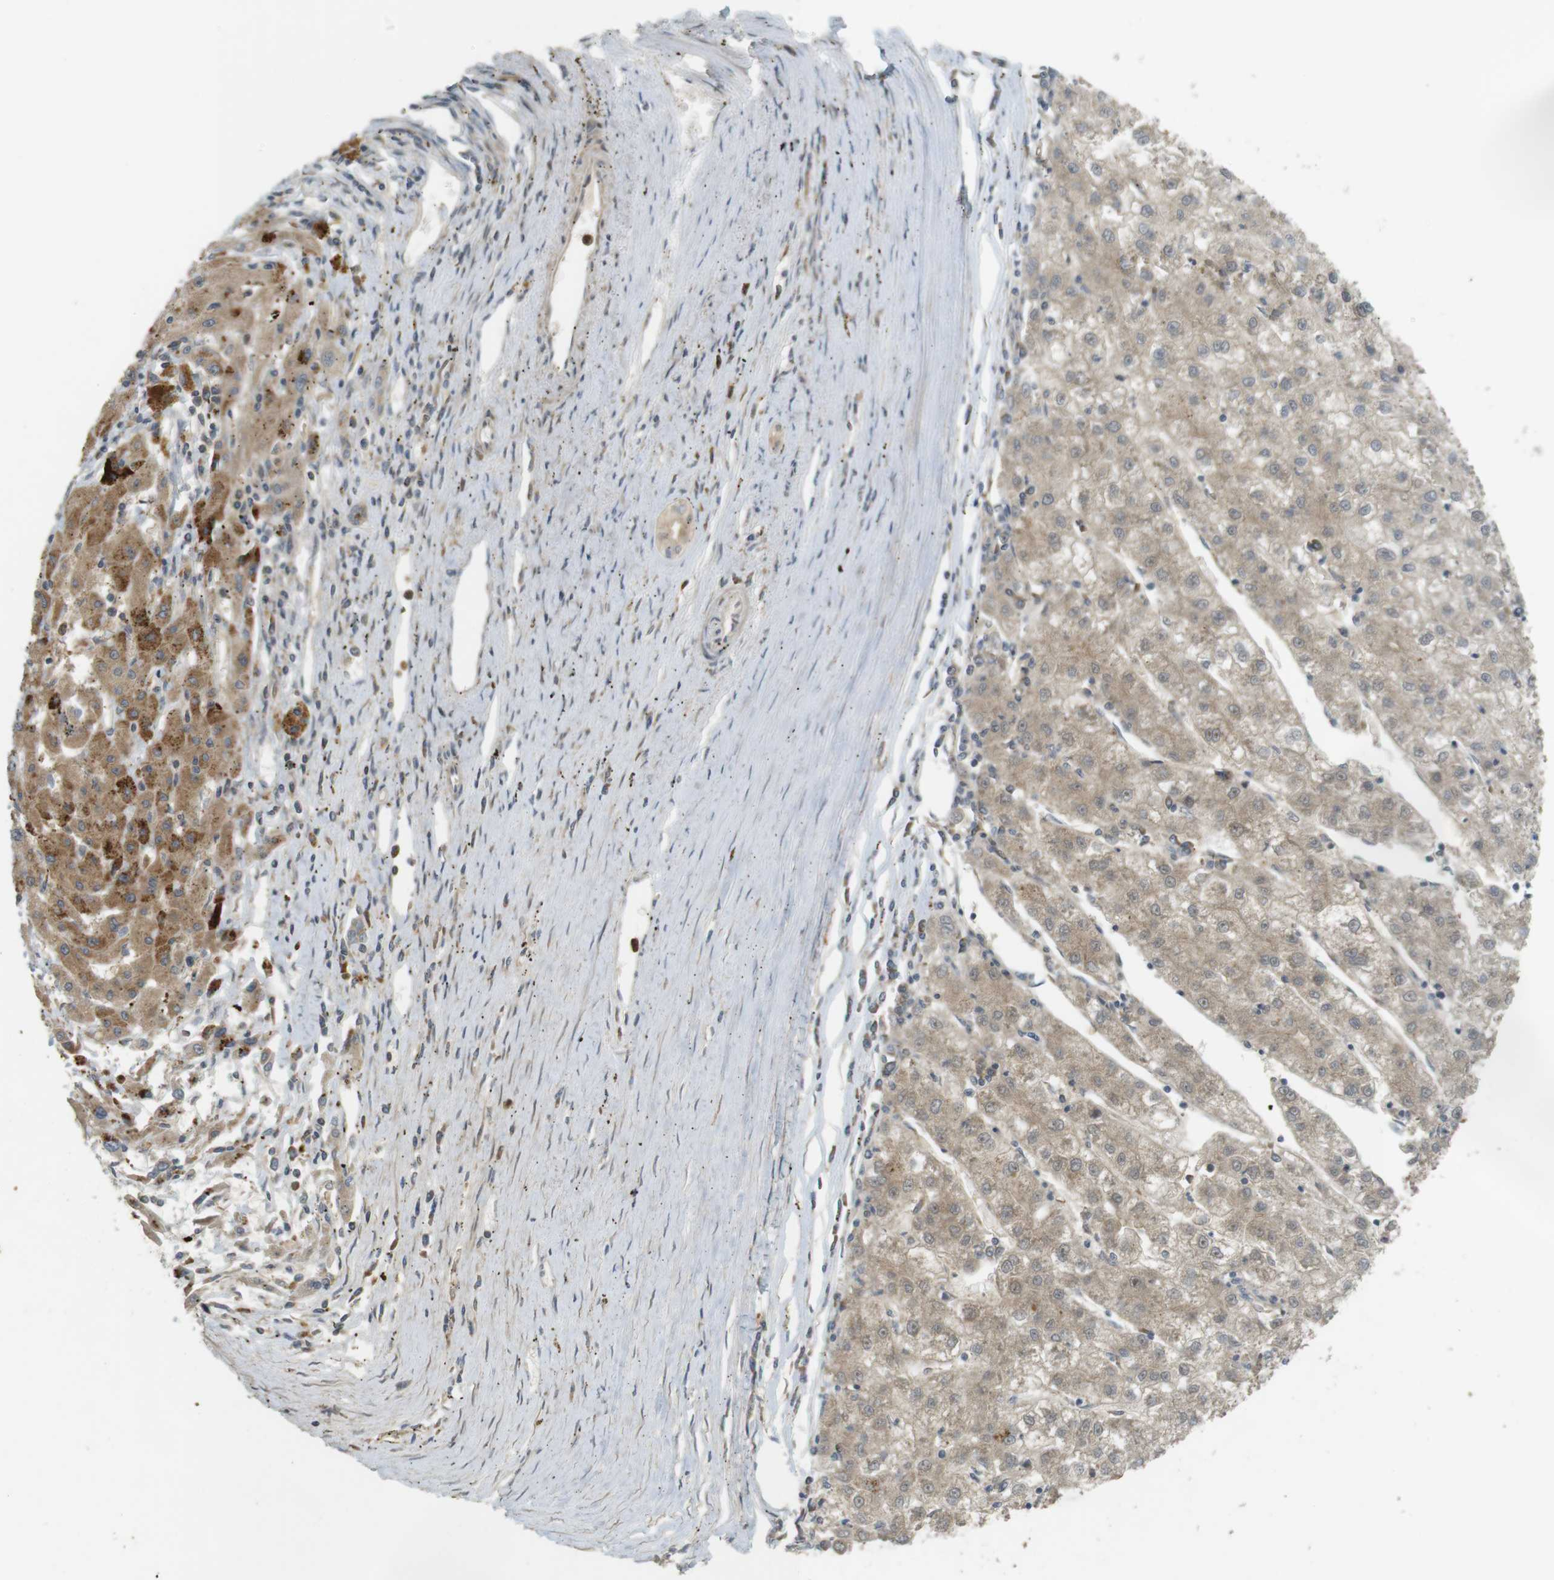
{"staining": {"intensity": "weak", "quantity": ">75%", "location": "cytoplasmic/membranous"}, "tissue": "liver cancer", "cell_type": "Tumor cells", "image_type": "cancer", "snomed": [{"axis": "morphology", "description": "Carcinoma, Hepatocellular, NOS"}, {"axis": "topography", "description": "Liver"}], "caption": "Hepatocellular carcinoma (liver) was stained to show a protein in brown. There is low levels of weak cytoplasmic/membranous positivity in about >75% of tumor cells. The protein is stained brown, and the nuclei are stained in blue (DAB IHC with brightfield microscopy, high magnification).", "gene": "TMX3", "patient": {"sex": "male", "age": 72}}